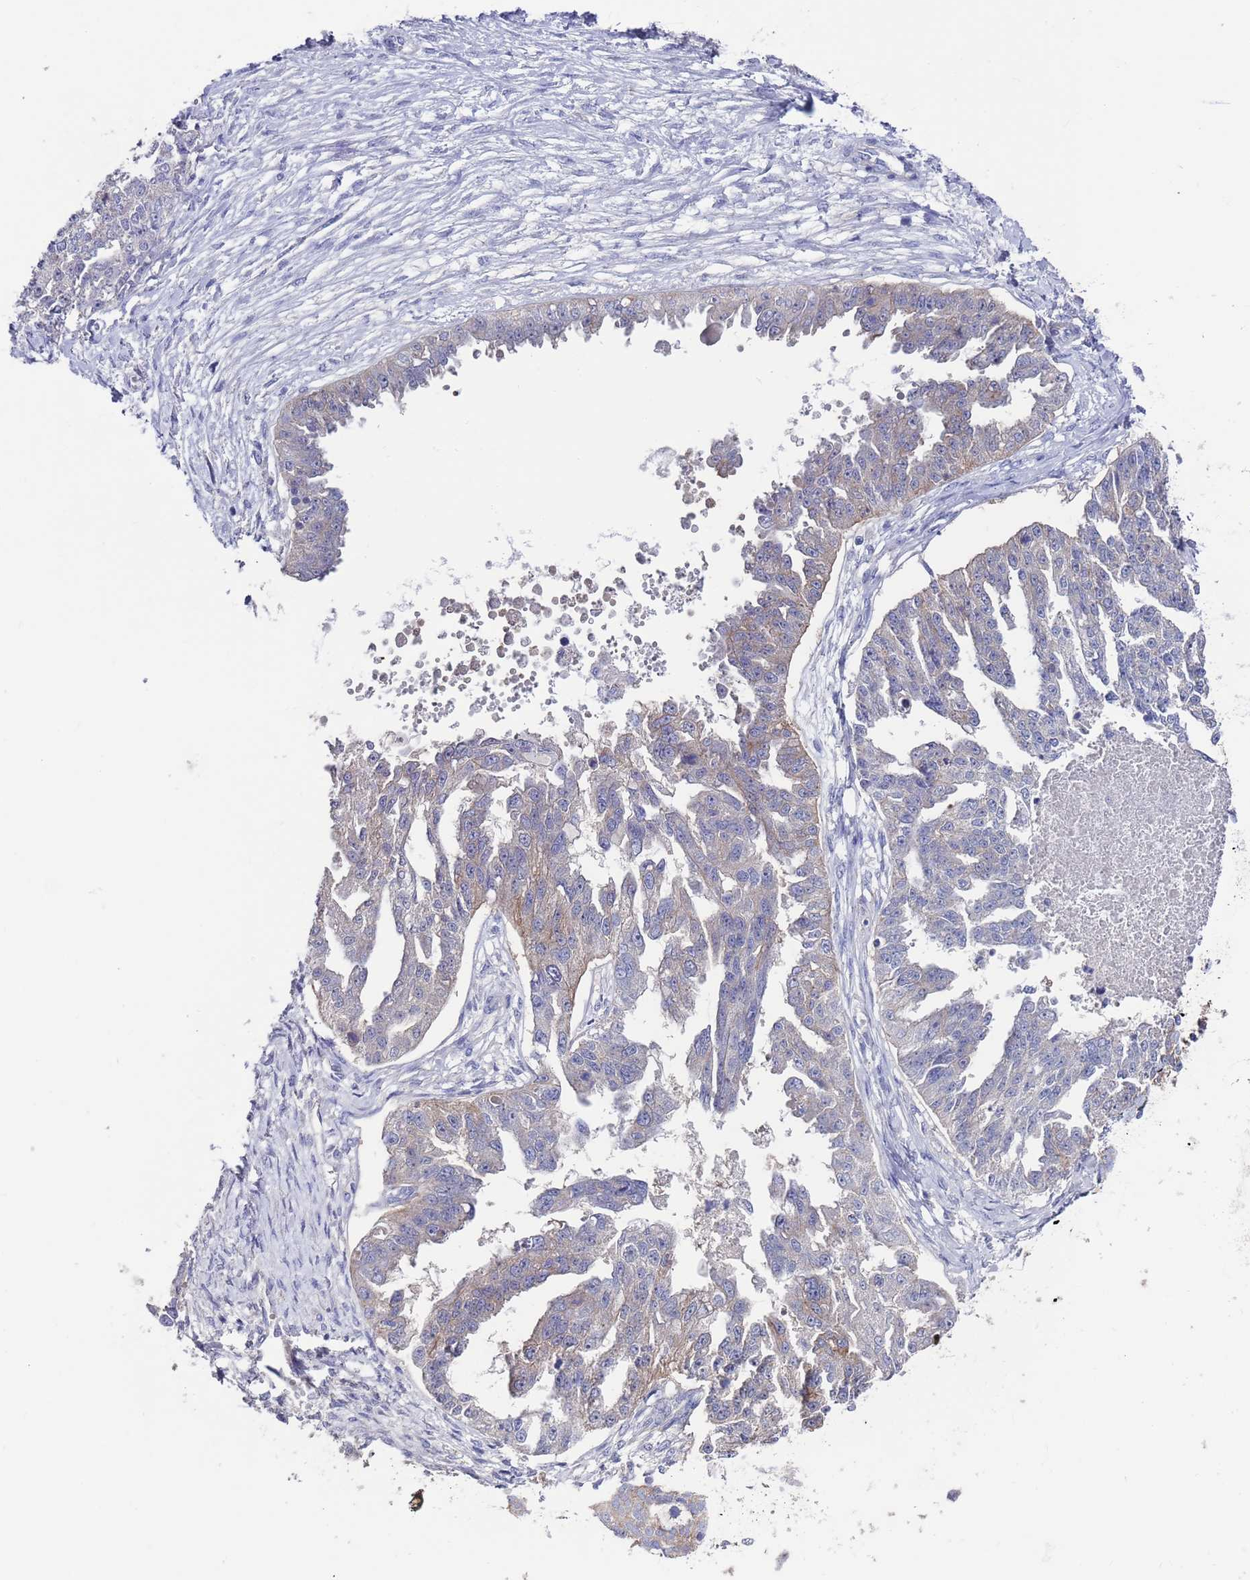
{"staining": {"intensity": "weak", "quantity": "<25%", "location": "cytoplasmic/membranous"}, "tissue": "ovarian cancer", "cell_type": "Tumor cells", "image_type": "cancer", "snomed": [{"axis": "morphology", "description": "Cystadenocarcinoma, serous, NOS"}, {"axis": "topography", "description": "Ovary"}], "caption": "Ovarian serous cystadenocarcinoma was stained to show a protein in brown. There is no significant expression in tumor cells.", "gene": "KRTCAP3", "patient": {"sex": "female", "age": 58}}